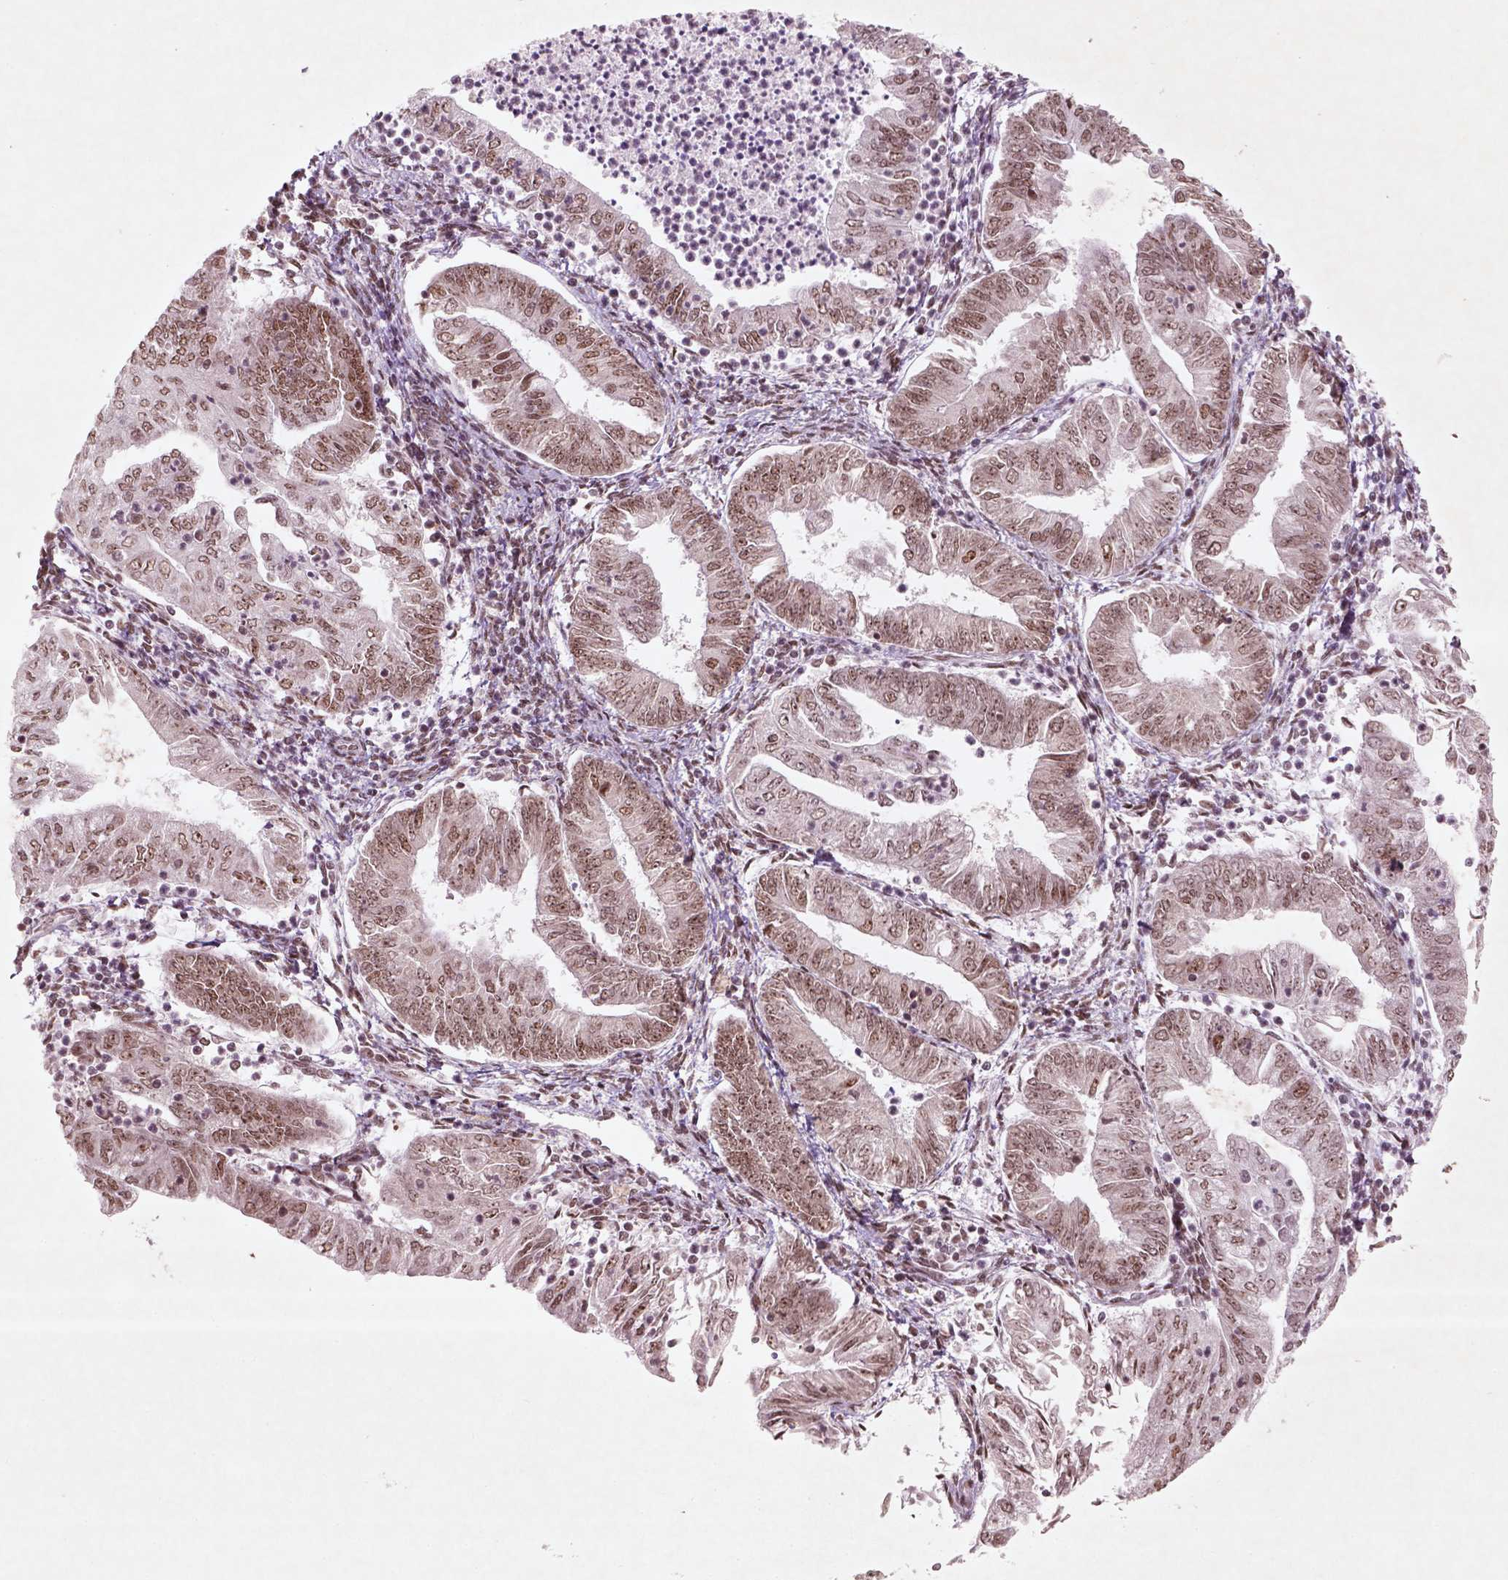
{"staining": {"intensity": "moderate", "quantity": ">75%", "location": "nuclear"}, "tissue": "endometrial cancer", "cell_type": "Tumor cells", "image_type": "cancer", "snomed": [{"axis": "morphology", "description": "Adenocarcinoma, NOS"}, {"axis": "topography", "description": "Endometrium"}], "caption": "A micrograph of human endometrial adenocarcinoma stained for a protein displays moderate nuclear brown staining in tumor cells. The protein of interest is stained brown, and the nuclei are stained in blue (DAB (3,3'-diaminobenzidine) IHC with brightfield microscopy, high magnification).", "gene": "HMG20B", "patient": {"sex": "female", "age": 55}}